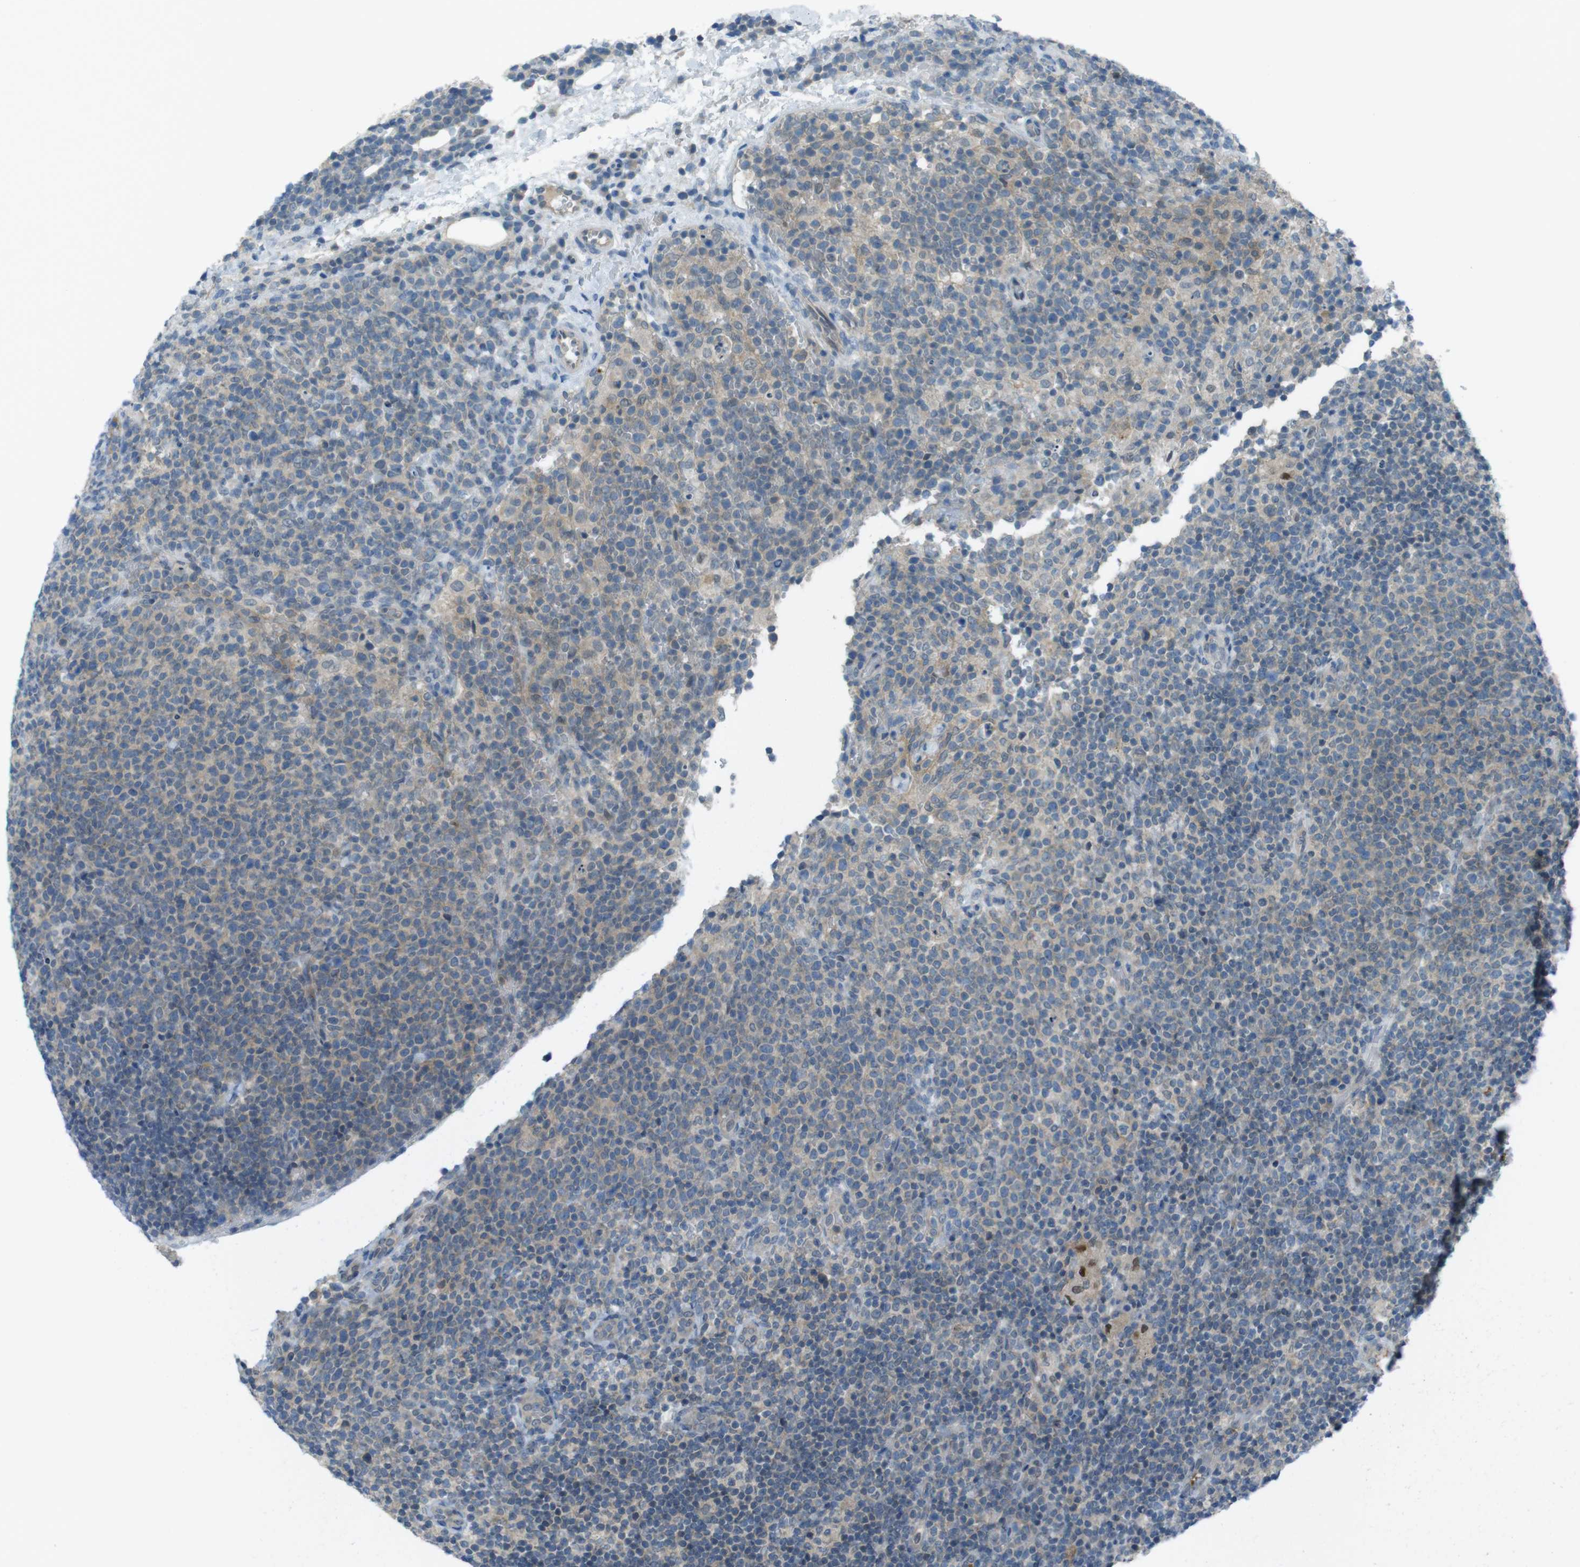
{"staining": {"intensity": "weak", "quantity": "<25%", "location": "cytoplasmic/membranous"}, "tissue": "lymphoma", "cell_type": "Tumor cells", "image_type": "cancer", "snomed": [{"axis": "morphology", "description": "Malignant lymphoma, non-Hodgkin's type, High grade"}, {"axis": "topography", "description": "Lymph node"}], "caption": "DAB immunohistochemical staining of malignant lymphoma, non-Hodgkin's type (high-grade) shows no significant positivity in tumor cells.", "gene": "ZDHHC20", "patient": {"sex": "male", "age": 61}}